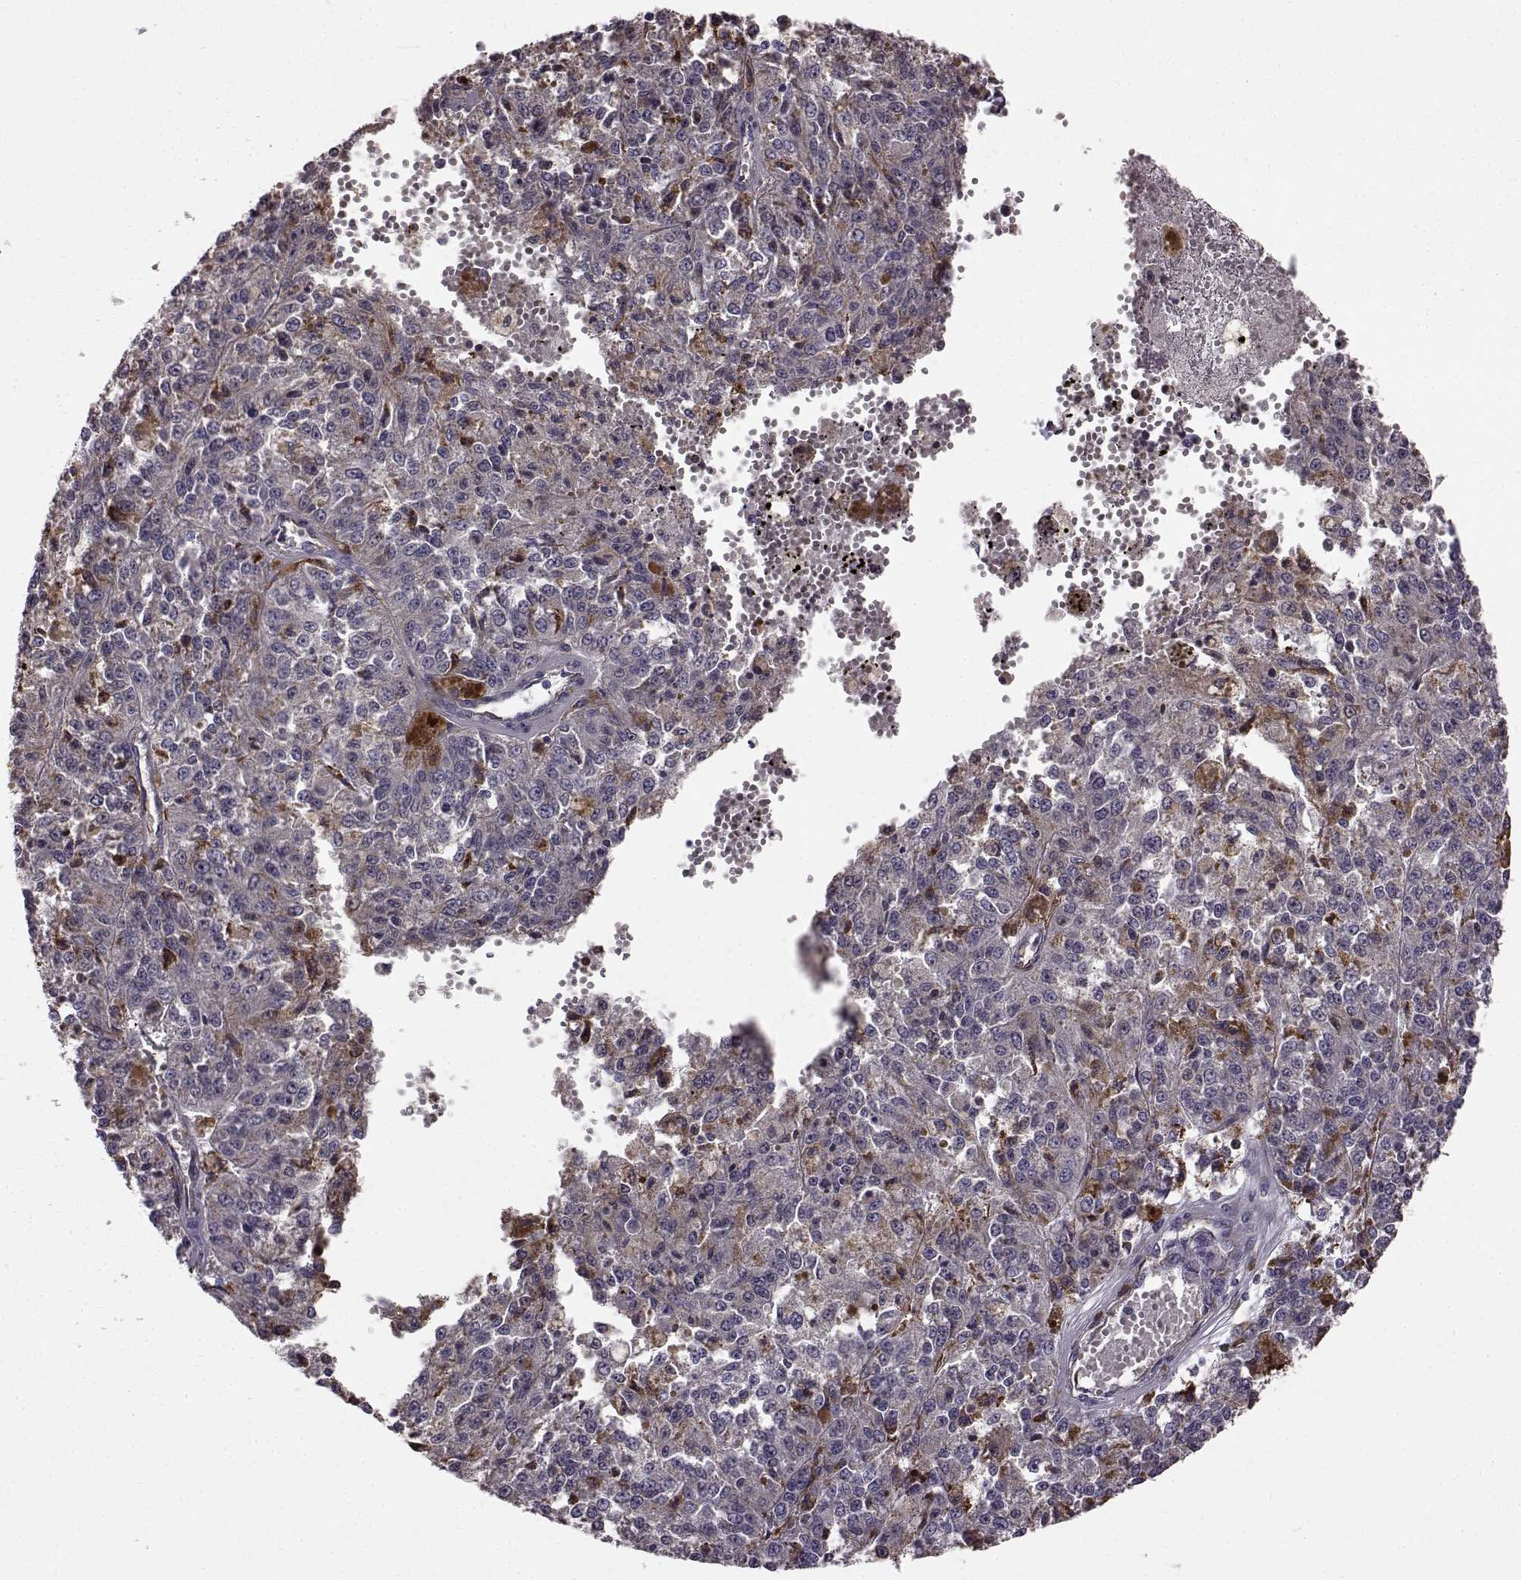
{"staining": {"intensity": "weak", "quantity": "<25%", "location": "cytoplasmic/membranous"}, "tissue": "melanoma", "cell_type": "Tumor cells", "image_type": "cancer", "snomed": [{"axis": "morphology", "description": "Malignant melanoma, Metastatic site"}, {"axis": "topography", "description": "Lymph node"}], "caption": "A high-resolution image shows IHC staining of melanoma, which exhibits no significant expression in tumor cells.", "gene": "ADGRG2", "patient": {"sex": "female", "age": 64}}